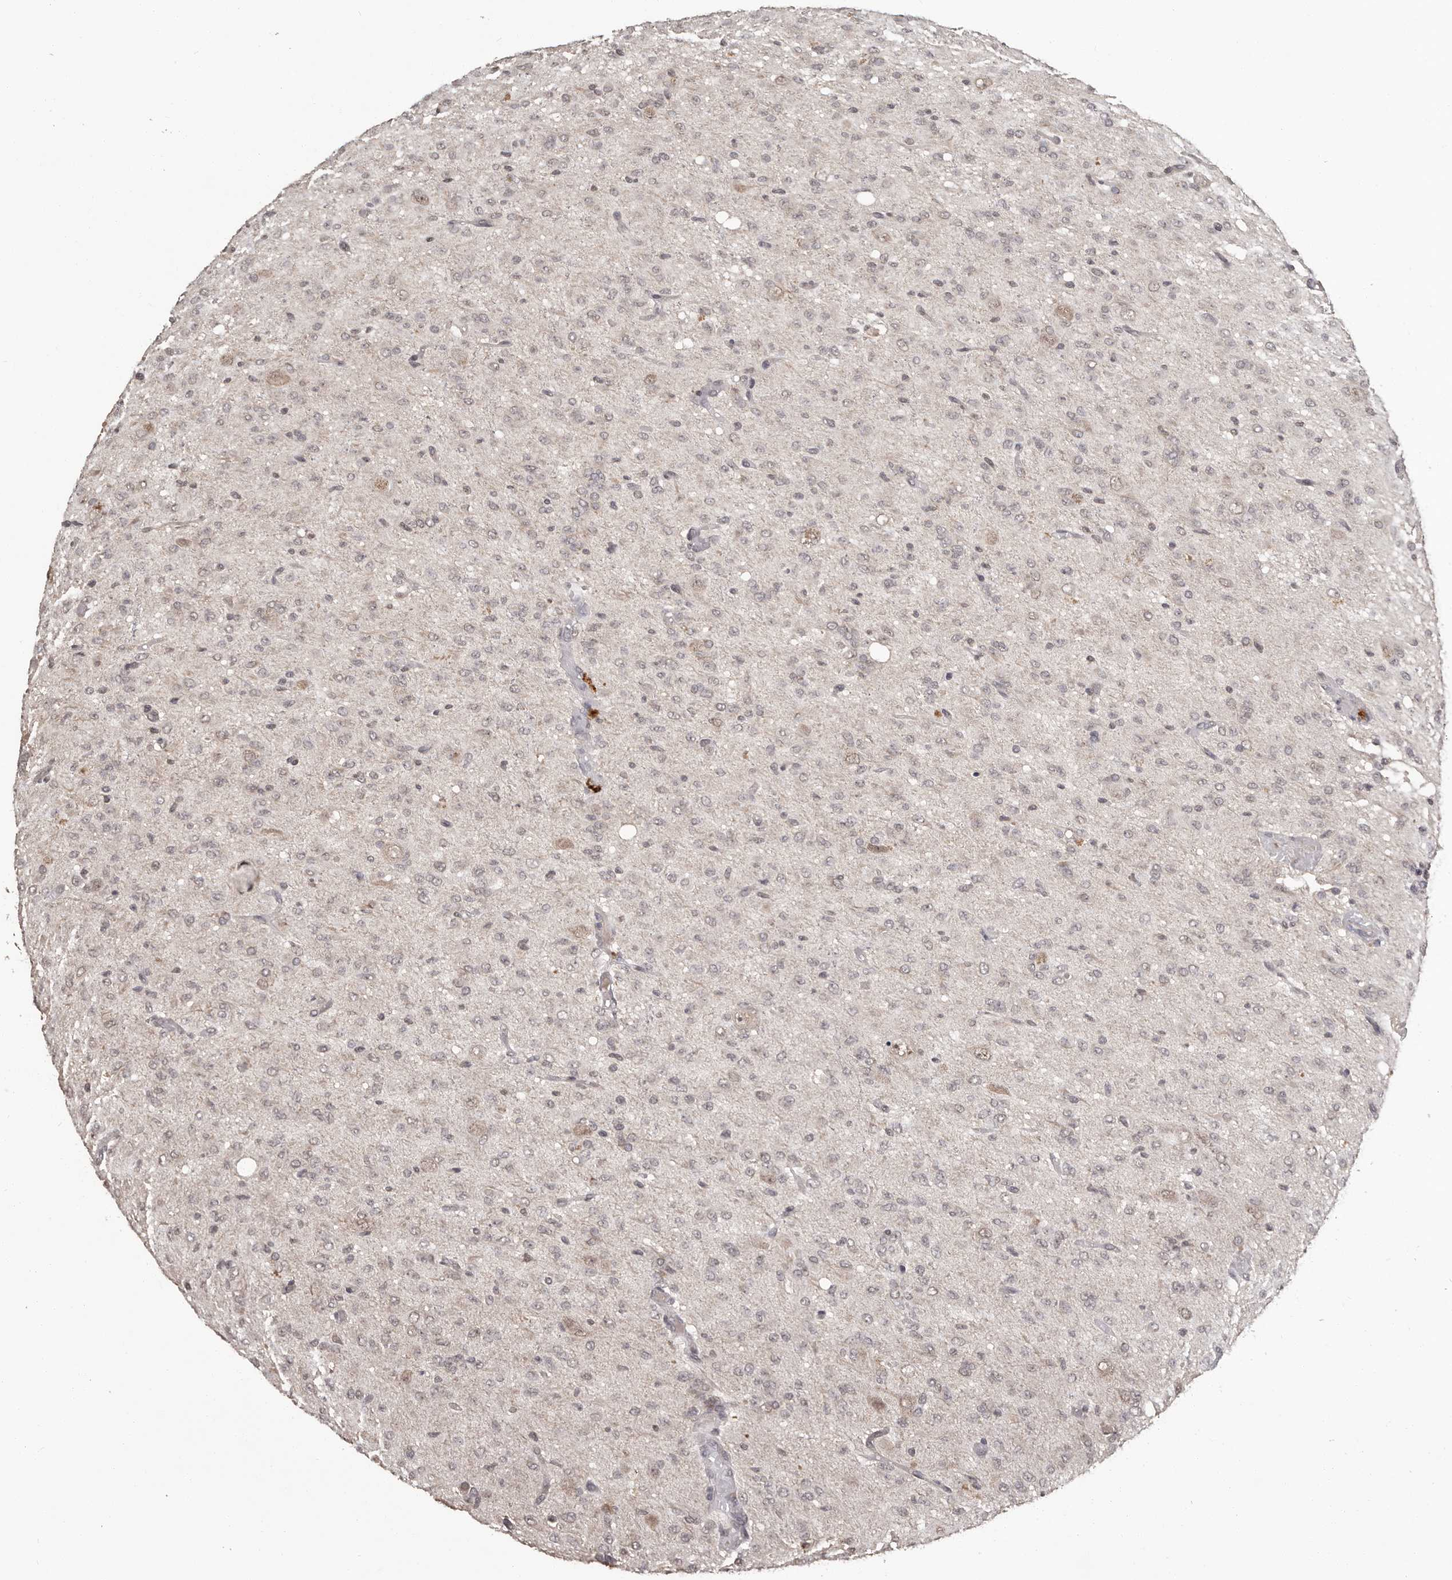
{"staining": {"intensity": "weak", "quantity": ">75%", "location": "nuclear"}, "tissue": "glioma", "cell_type": "Tumor cells", "image_type": "cancer", "snomed": [{"axis": "morphology", "description": "Glioma, malignant, High grade"}, {"axis": "topography", "description": "Brain"}], "caption": "DAB immunohistochemical staining of glioma exhibits weak nuclear protein positivity in about >75% of tumor cells.", "gene": "ZFP14", "patient": {"sex": "female", "age": 59}}